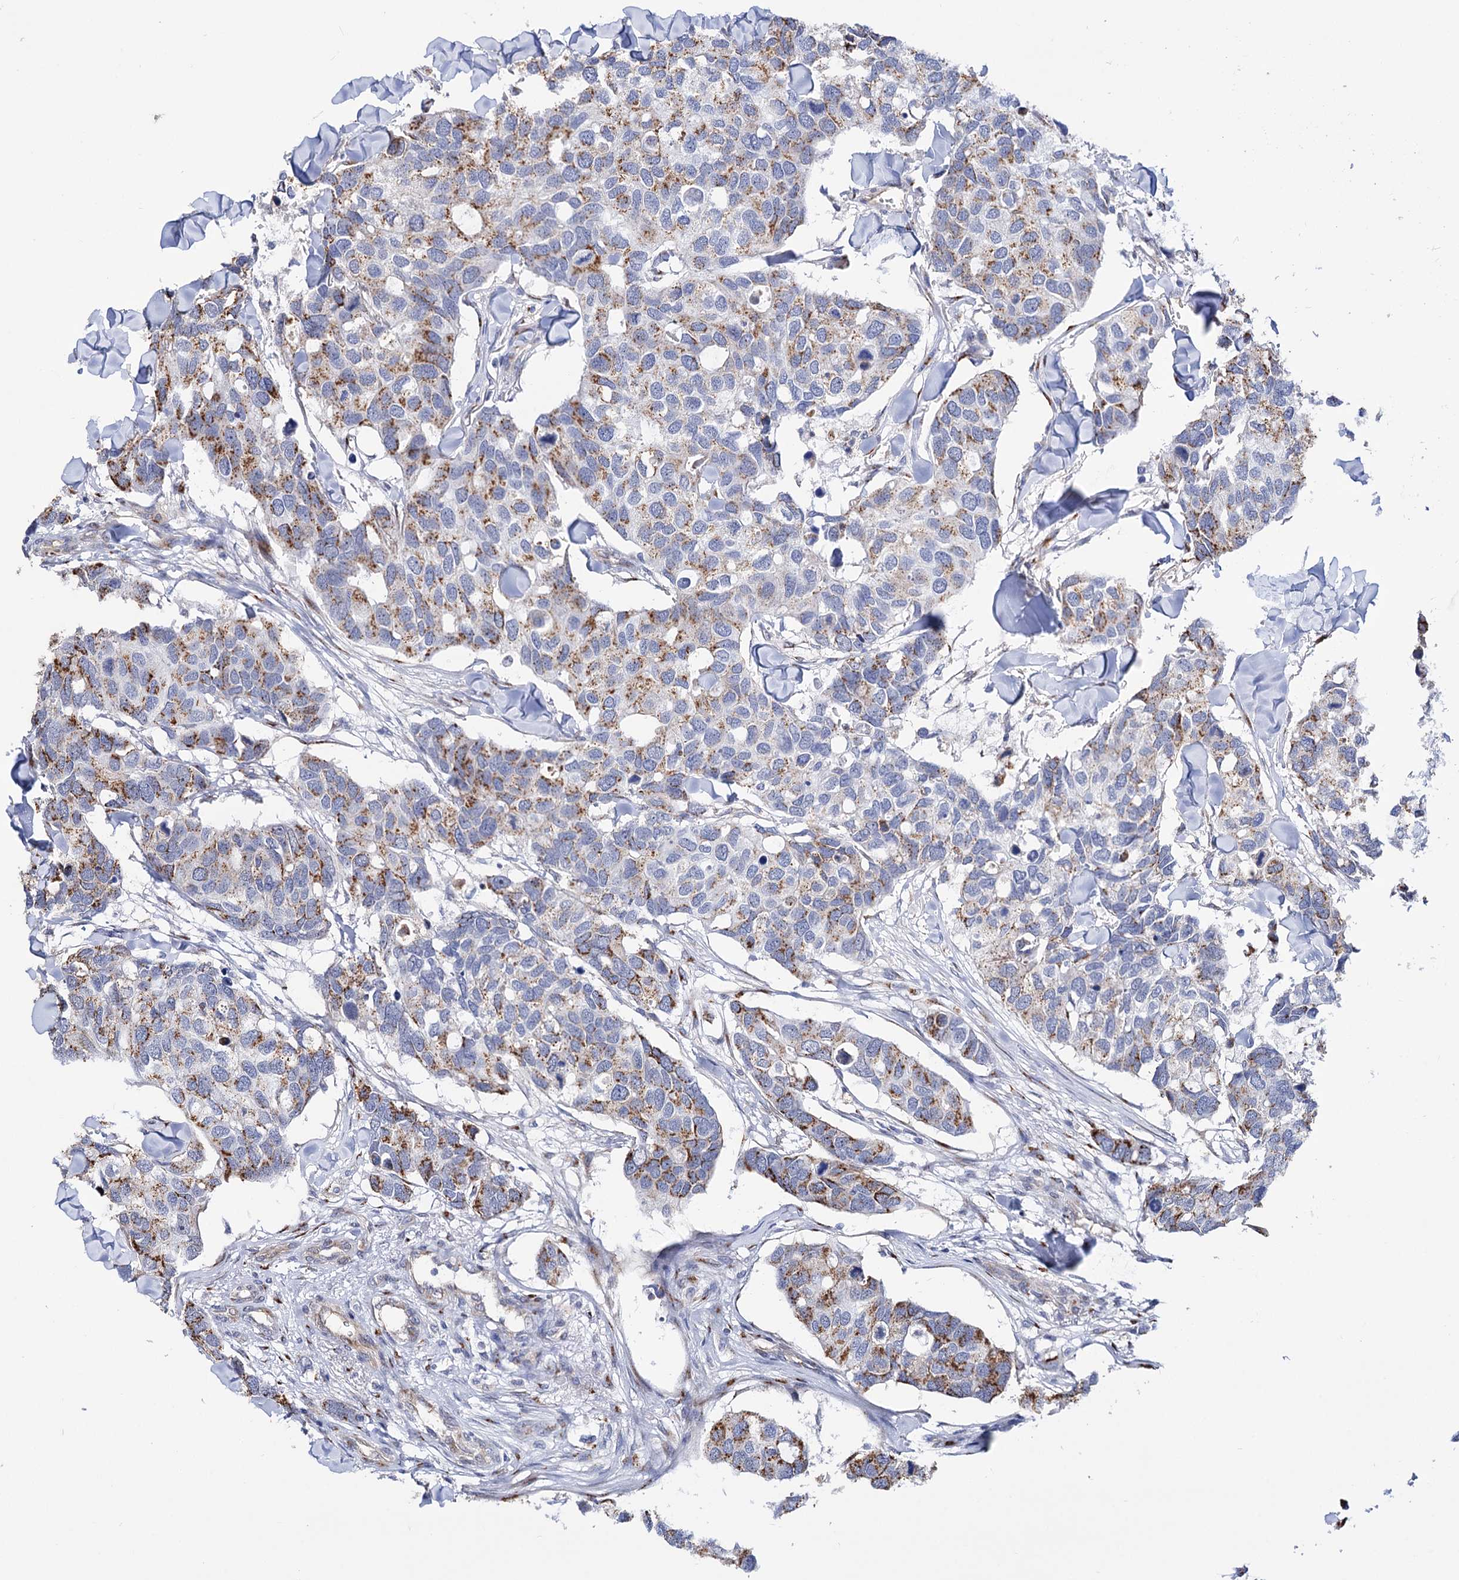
{"staining": {"intensity": "moderate", "quantity": "25%-75%", "location": "cytoplasmic/membranous"}, "tissue": "breast cancer", "cell_type": "Tumor cells", "image_type": "cancer", "snomed": [{"axis": "morphology", "description": "Duct carcinoma"}, {"axis": "topography", "description": "Breast"}], "caption": "A brown stain shows moderate cytoplasmic/membranous positivity of a protein in human breast infiltrating ductal carcinoma tumor cells.", "gene": "C11orf96", "patient": {"sex": "female", "age": 83}}